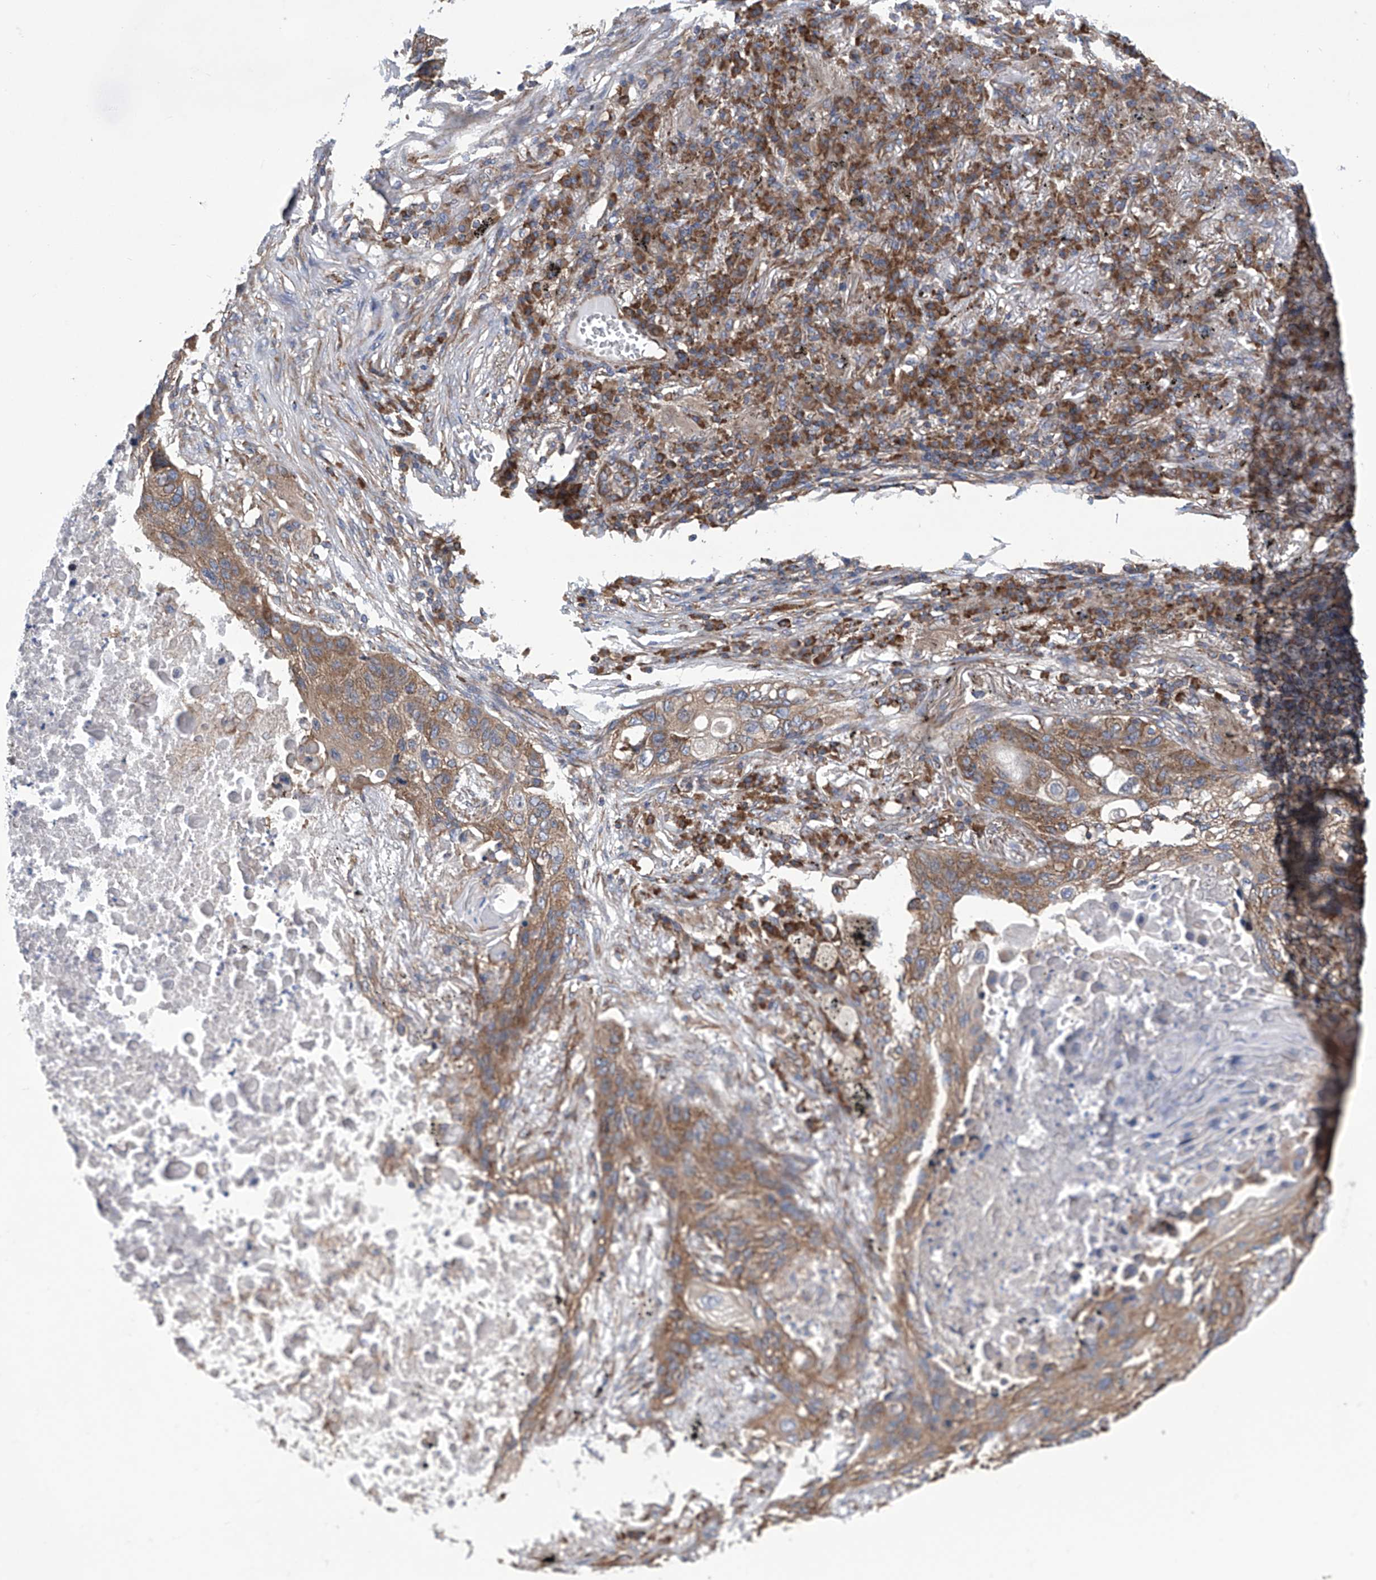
{"staining": {"intensity": "moderate", "quantity": ">75%", "location": "cytoplasmic/membranous"}, "tissue": "lung cancer", "cell_type": "Tumor cells", "image_type": "cancer", "snomed": [{"axis": "morphology", "description": "Squamous cell carcinoma, NOS"}, {"axis": "topography", "description": "Lung"}], "caption": "High-magnification brightfield microscopy of squamous cell carcinoma (lung) stained with DAB (brown) and counterstained with hematoxylin (blue). tumor cells exhibit moderate cytoplasmic/membranous staining is present in approximately>75% of cells.", "gene": "SENP2", "patient": {"sex": "female", "age": 63}}